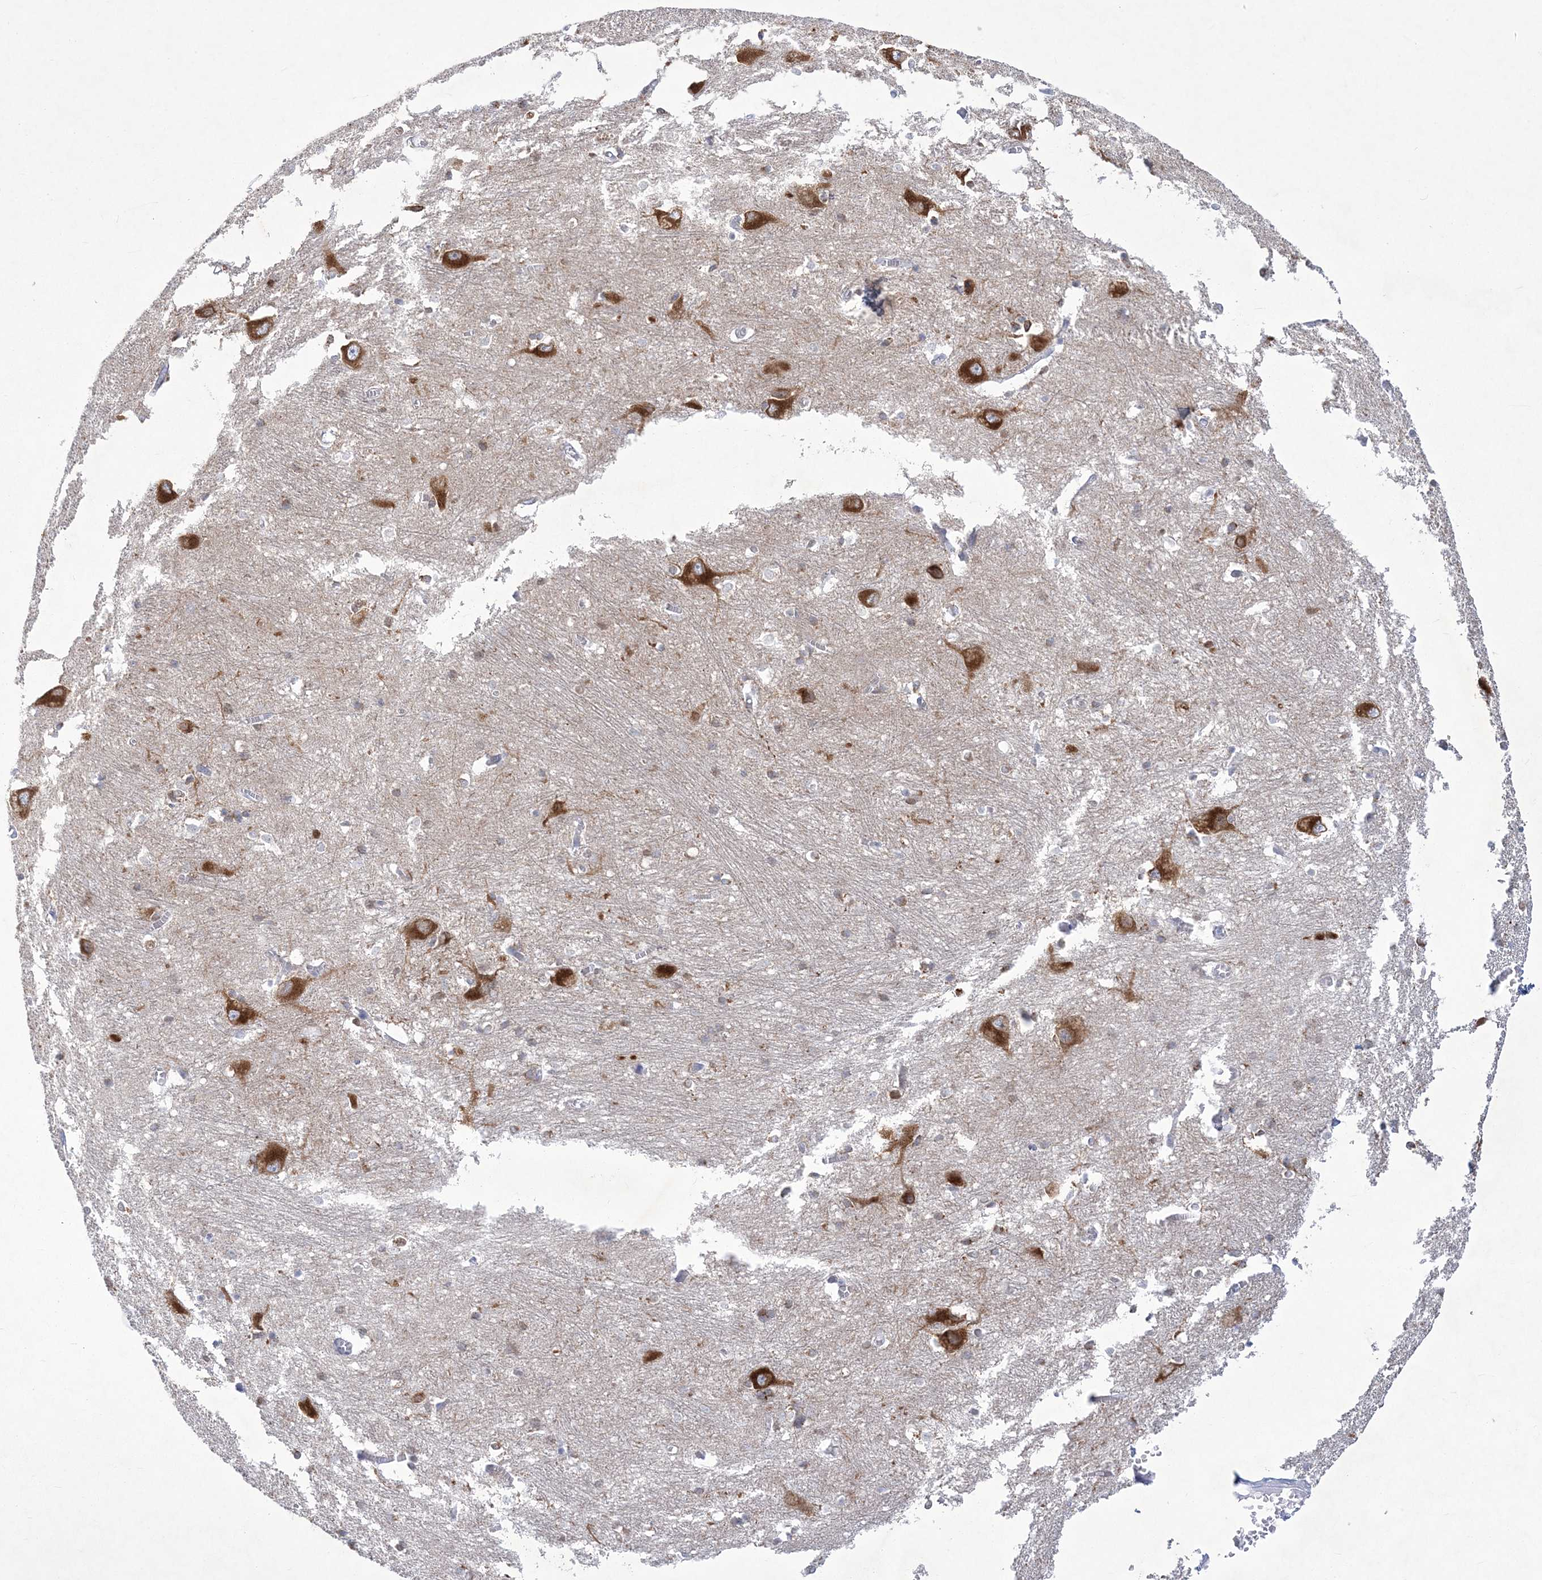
{"staining": {"intensity": "moderate", "quantity": "<25%", "location": "cytoplasmic/membranous"}, "tissue": "caudate", "cell_type": "Glial cells", "image_type": "normal", "snomed": [{"axis": "morphology", "description": "Normal tissue, NOS"}, {"axis": "topography", "description": "Lateral ventricle wall"}], "caption": "A high-resolution histopathology image shows immunohistochemistry (IHC) staining of unremarkable caudate, which shows moderate cytoplasmic/membranous staining in approximately <25% of glial cells. (Brightfield microscopy of DAB IHC at high magnification).", "gene": "WDR27", "patient": {"sex": "male", "age": 37}}